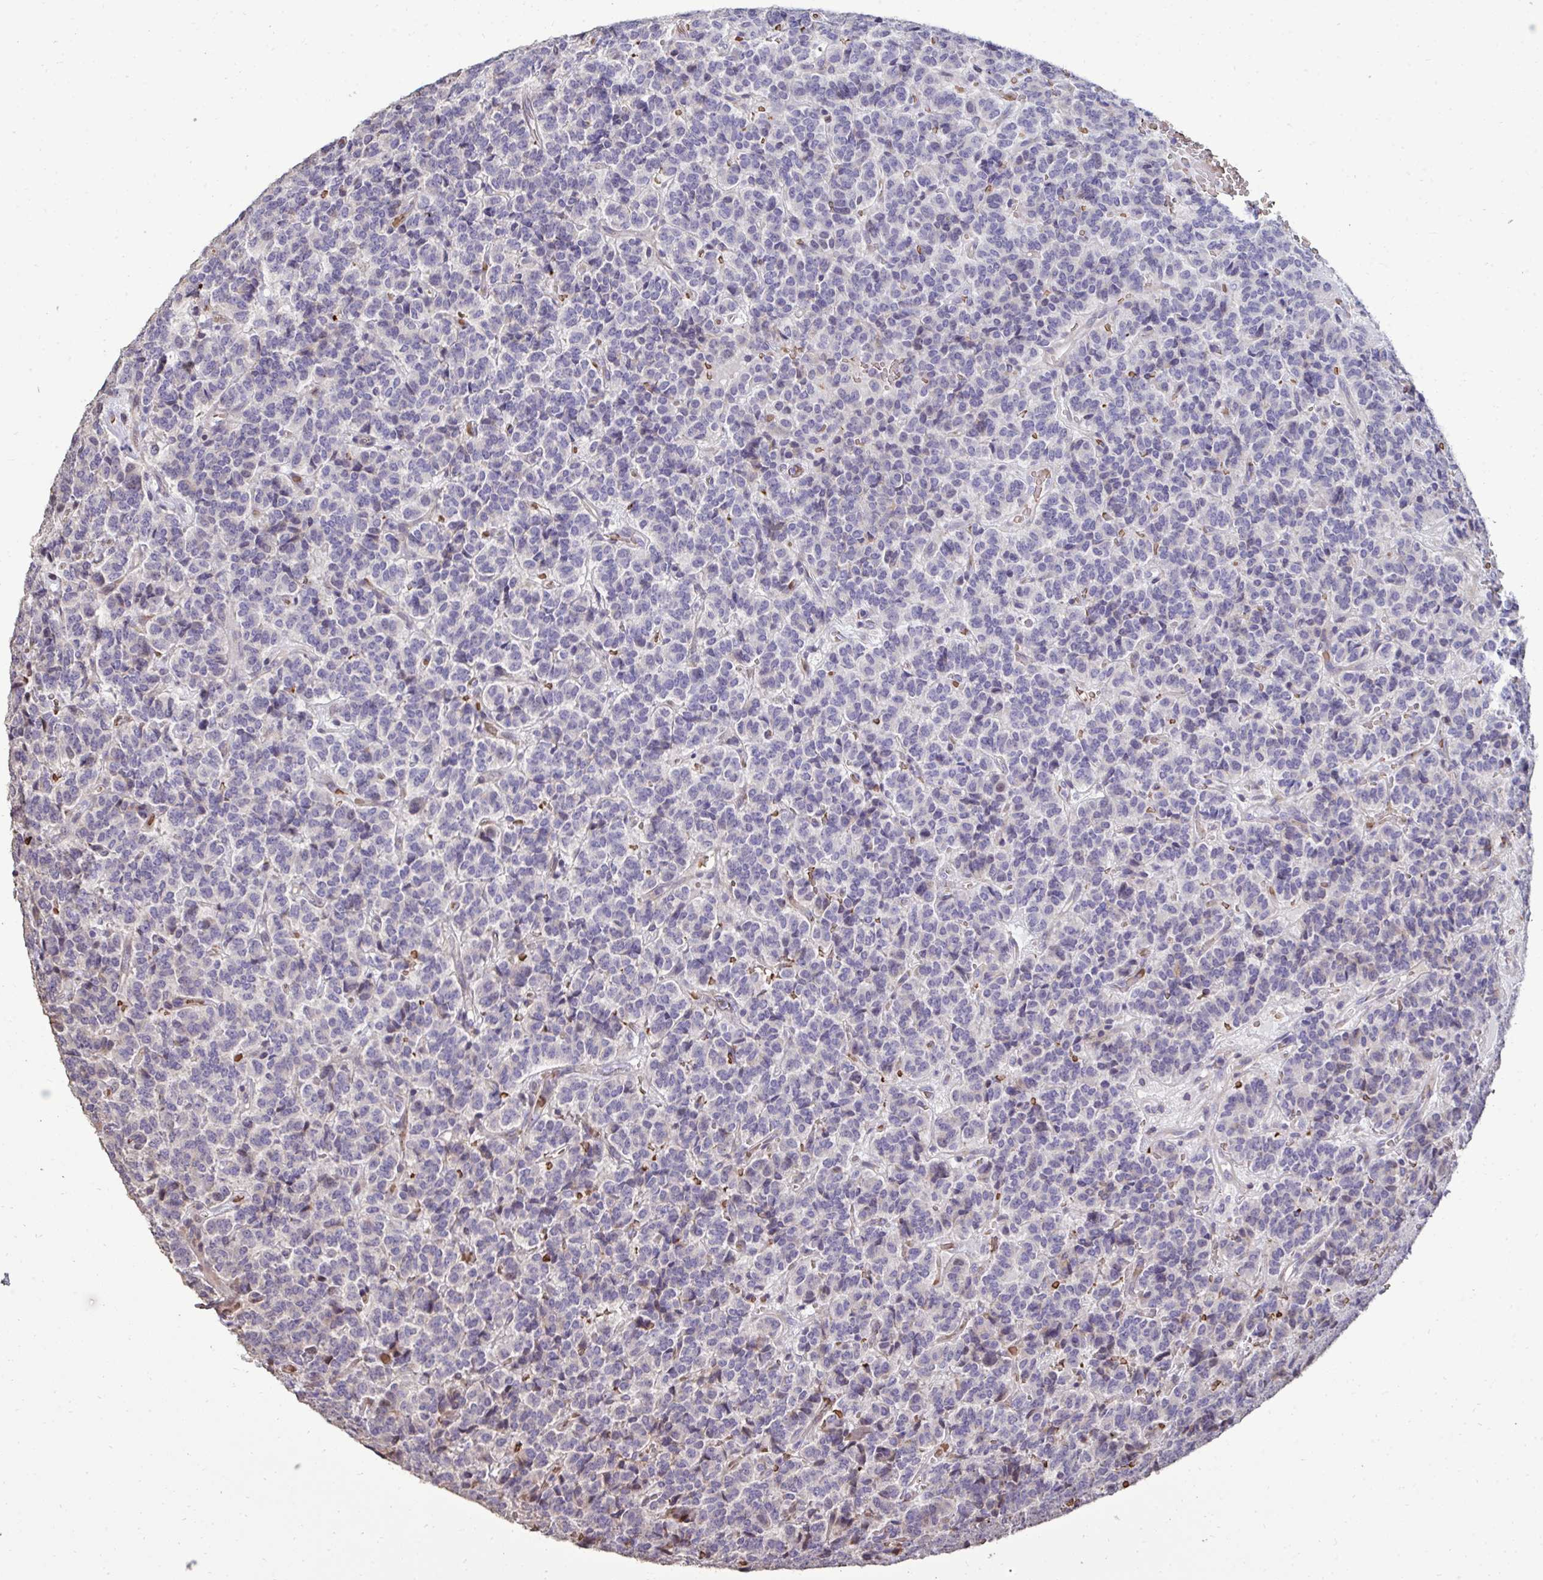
{"staining": {"intensity": "negative", "quantity": "none", "location": "none"}, "tissue": "carcinoid", "cell_type": "Tumor cells", "image_type": "cancer", "snomed": [{"axis": "morphology", "description": "Carcinoid, malignant, NOS"}, {"axis": "topography", "description": "Pancreas"}], "caption": "High magnification brightfield microscopy of malignant carcinoid stained with DAB (3,3'-diaminobenzidine) (brown) and counterstained with hematoxylin (blue): tumor cells show no significant expression.", "gene": "FIBCD1", "patient": {"sex": "male", "age": 36}}